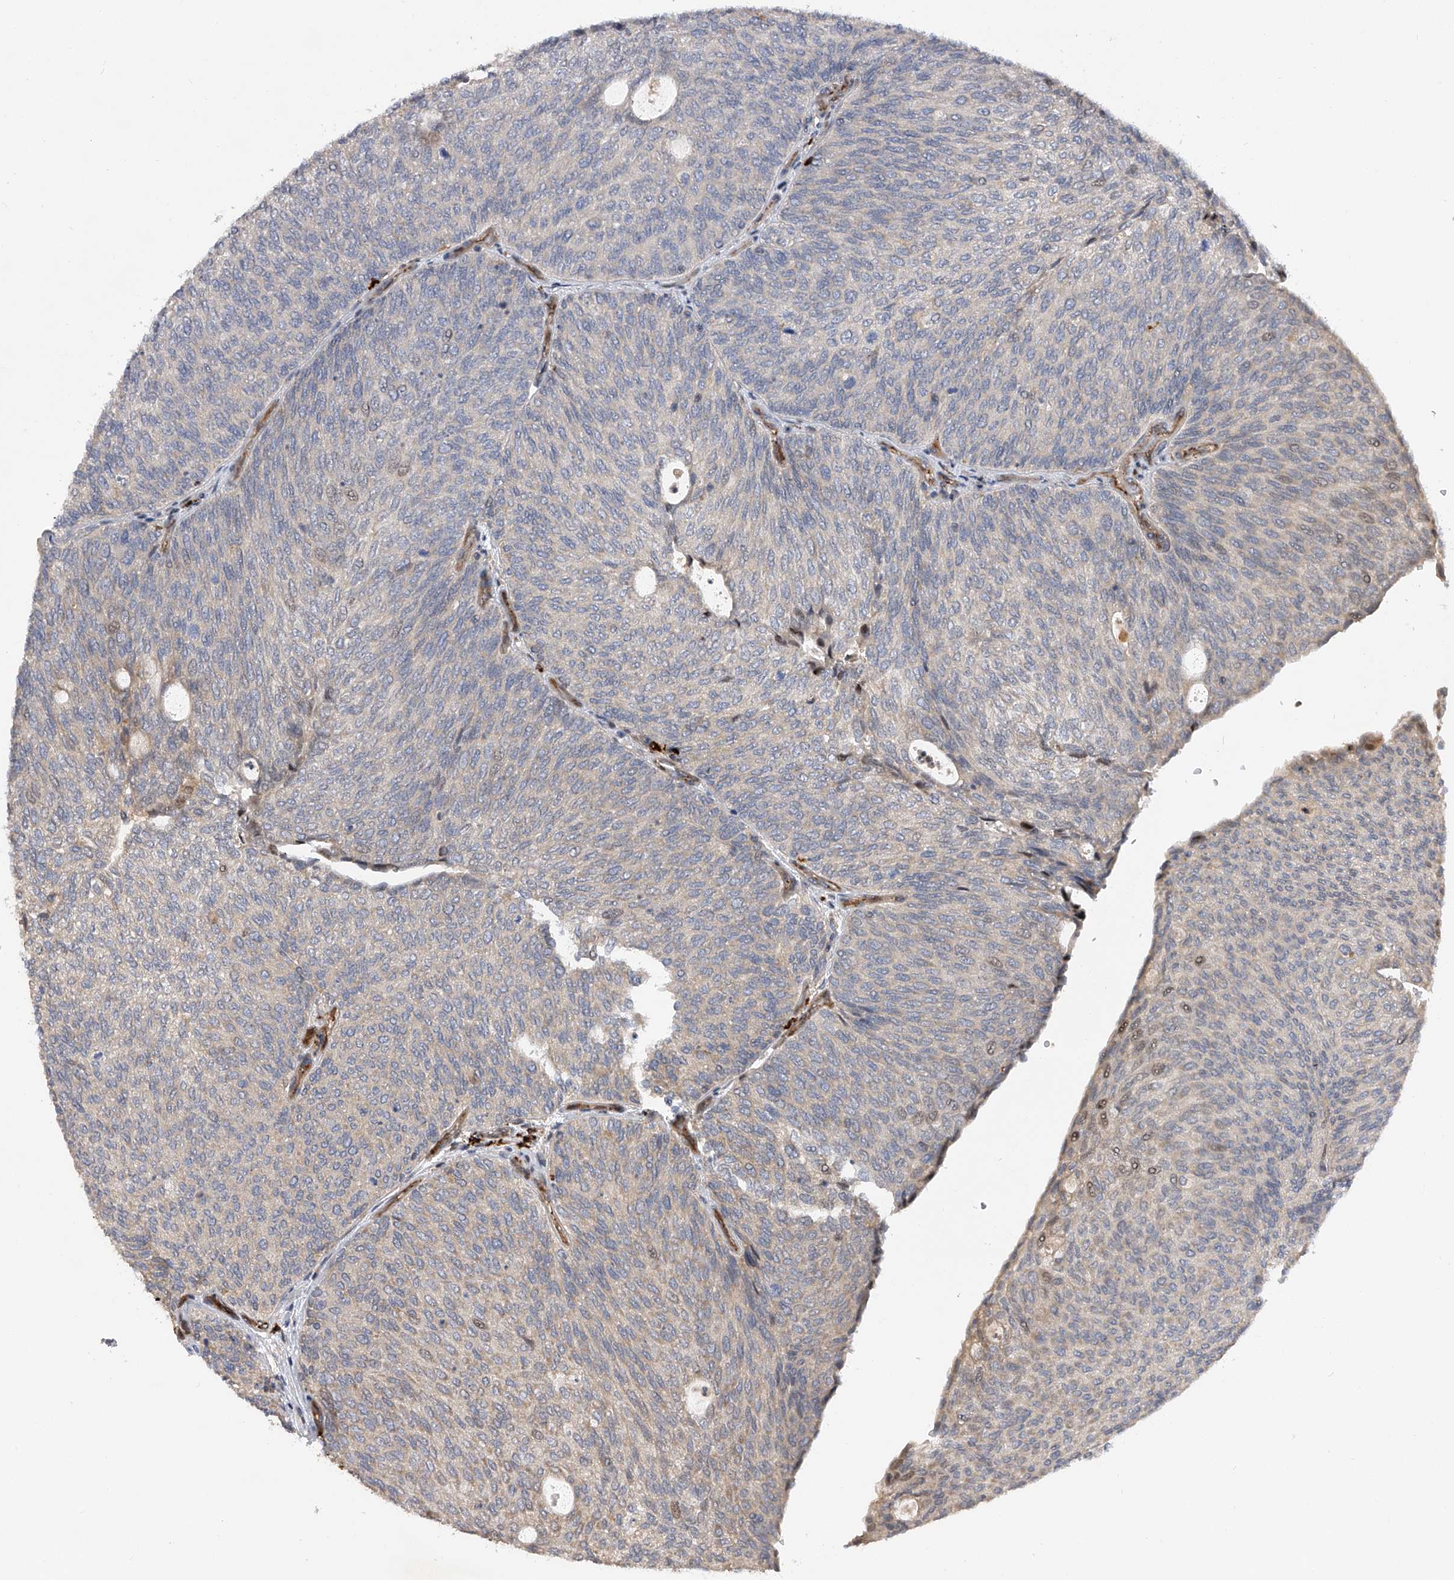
{"staining": {"intensity": "negative", "quantity": "none", "location": "none"}, "tissue": "urothelial cancer", "cell_type": "Tumor cells", "image_type": "cancer", "snomed": [{"axis": "morphology", "description": "Urothelial carcinoma, Low grade"}, {"axis": "topography", "description": "Urinary bladder"}], "caption": "The image shows no staining of tumor cells in urothelial carcinoma (low-grade). The staining was performed using DAB to visualize the protein expression in brown, while the nuclei were stained in blue with hematoxylin (Magnification: 20x).", "gene": "PDSS2", "patient": {"sex": "female", "age": 79}}